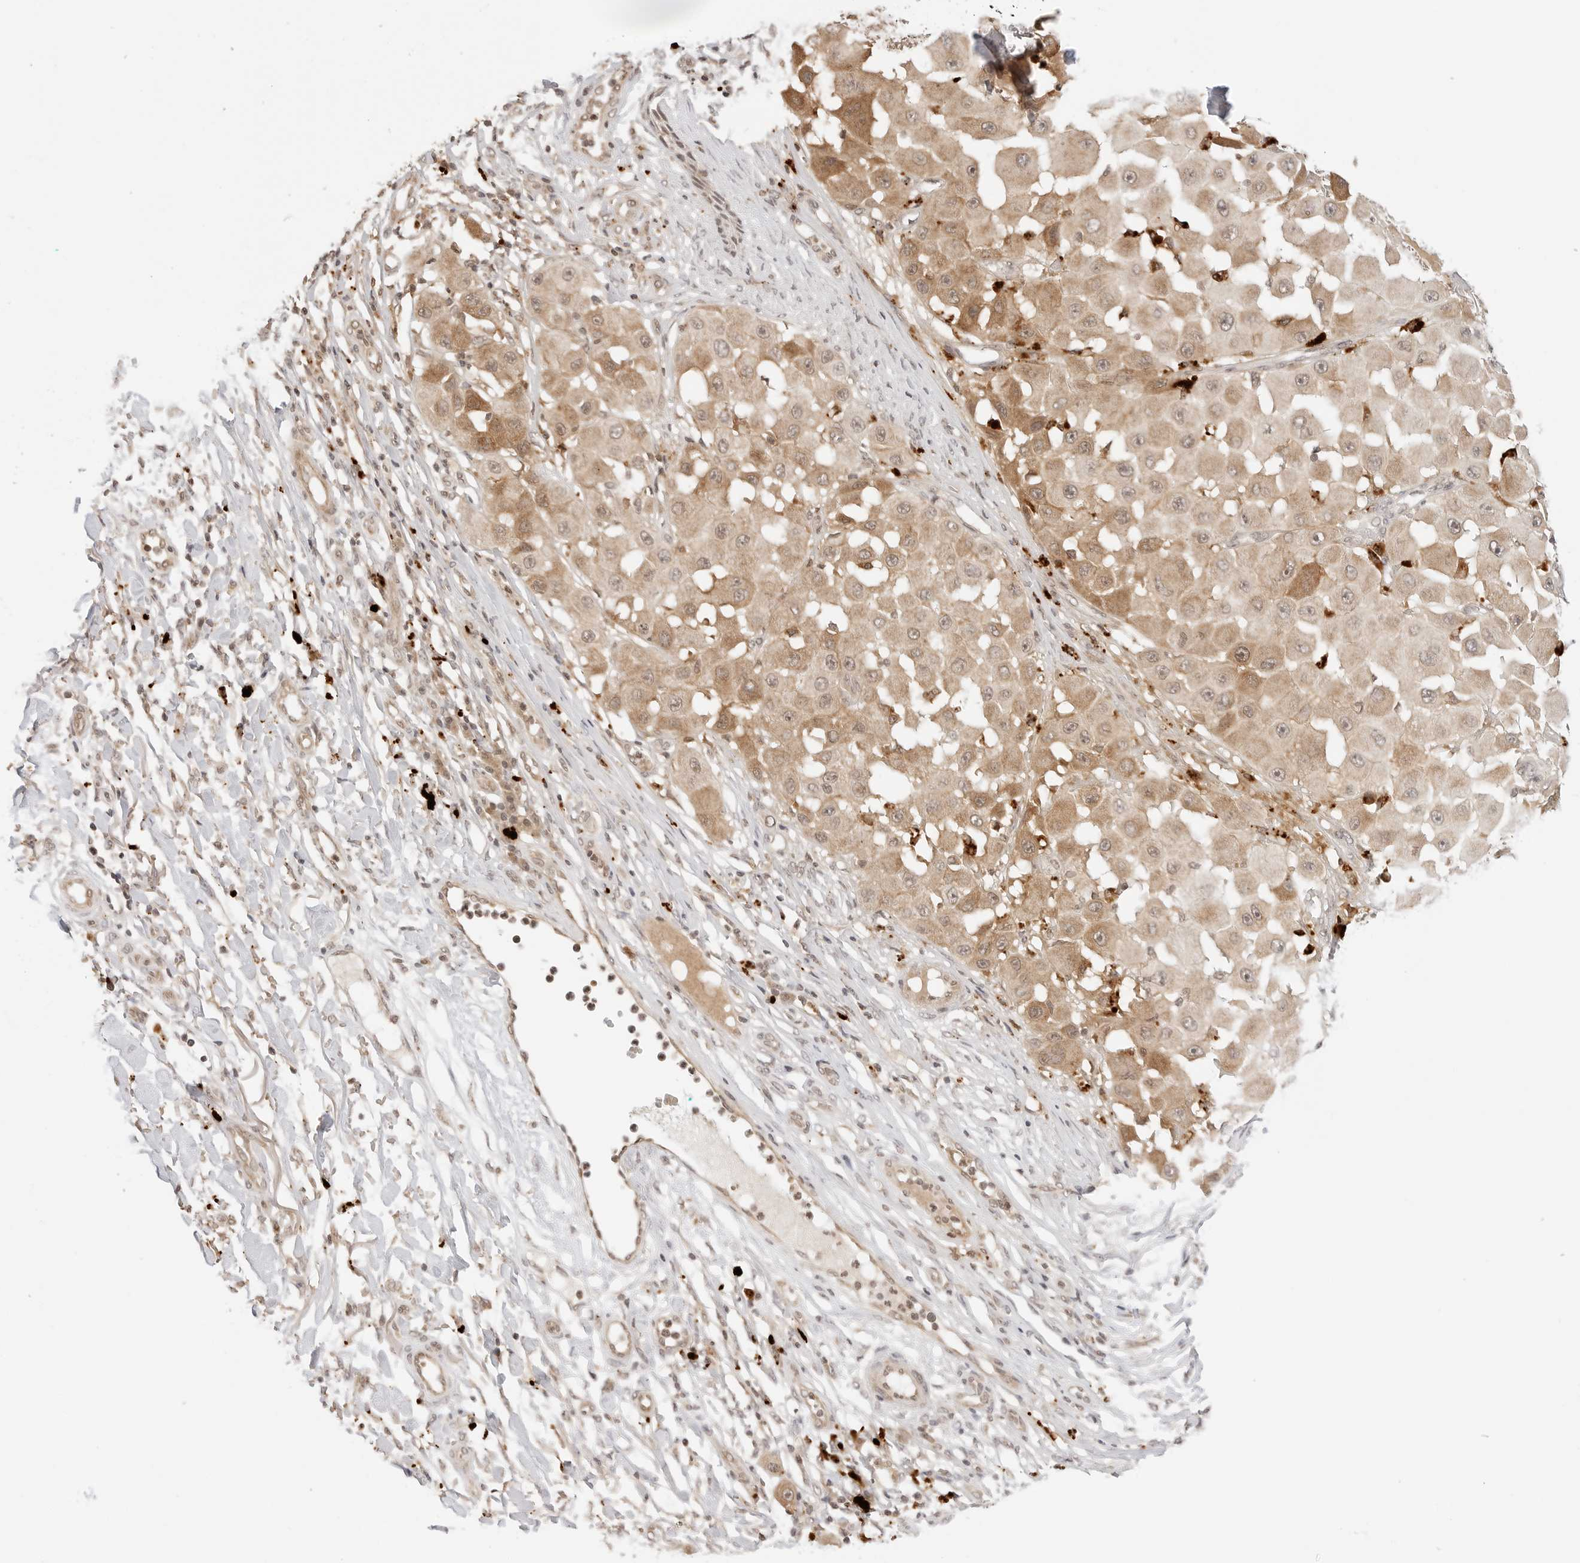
{"staining": {"intensity": "moderate", "quantity": ">75%", "location": "cytoplasmic/membranous"}, "tissue": "melanoma", "cell_type": "Tumor cells", "image_type": "cancer", "snomed": [{"axis": "morphology", "description": "Malignant melanoma, NOS"}, {"axis": "topography", "description": "Skin"}], "caption": "Moderate cytoplasmic/membranous expression for a protein is appreciated in about >75% of tumor cells of malignant melanoma using immunohistochemistry (IHC).", "gene": "GPR34", "patient": {"sex": "female", "age": 81}}